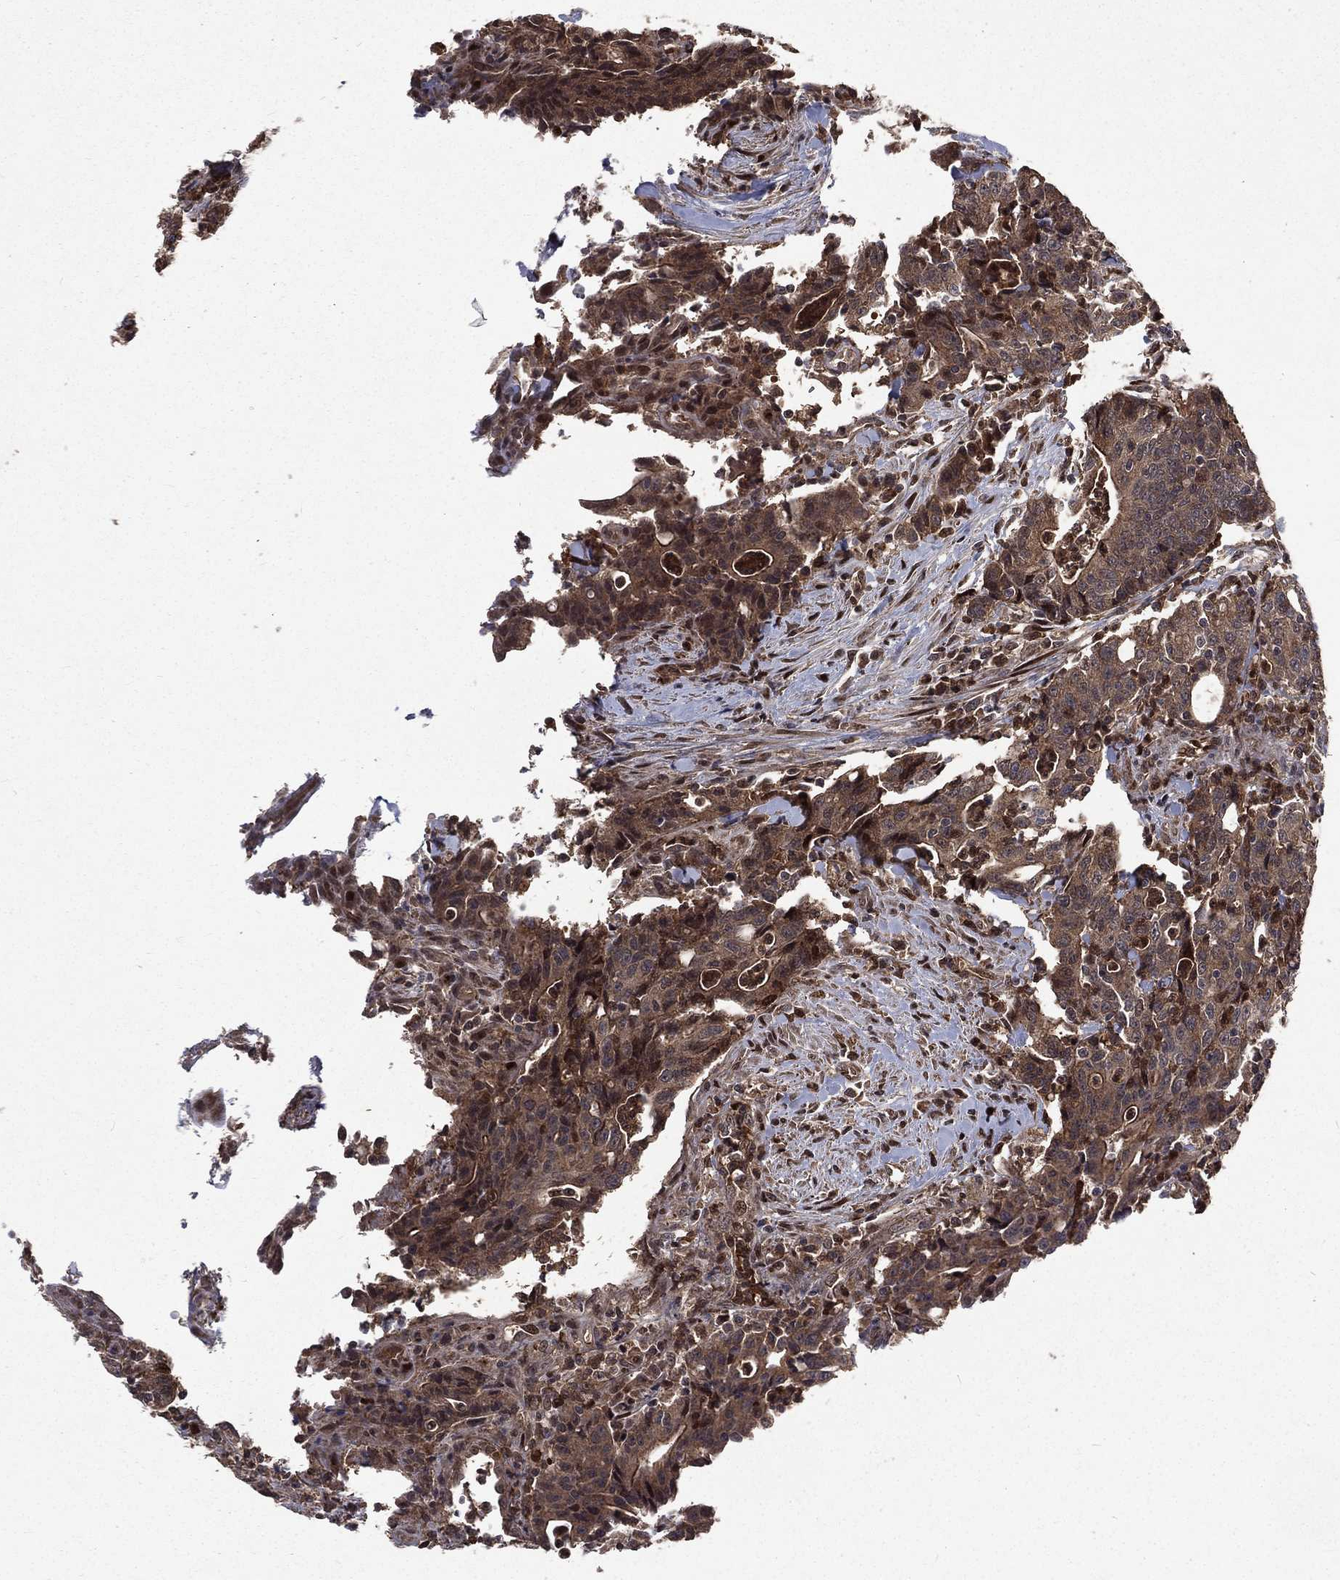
{"staining": {"intensity": "moderate", "quantity": ">75%", "location": "cytoplasmic/membranous"}, "tissue": "colorectal cancer", "cell_type": "Tumor cells", "image_type": "cancer", "snomed": [{"axis": "morphology", "description": "Adenocarcinoma, NOS"}, {"axis": "topography", "description": "Colon"}], "caption": "Immunohistochemical staining of adenocarcinoma (colorectal) shows moderate cytoplasmic/membranous protein expression in about >75% of tumor cells. (DAB = brown stain, brightfield microscopy at high magnification).", "gene": "LENG8", "patient": {"sex": "male", "age": 70}}